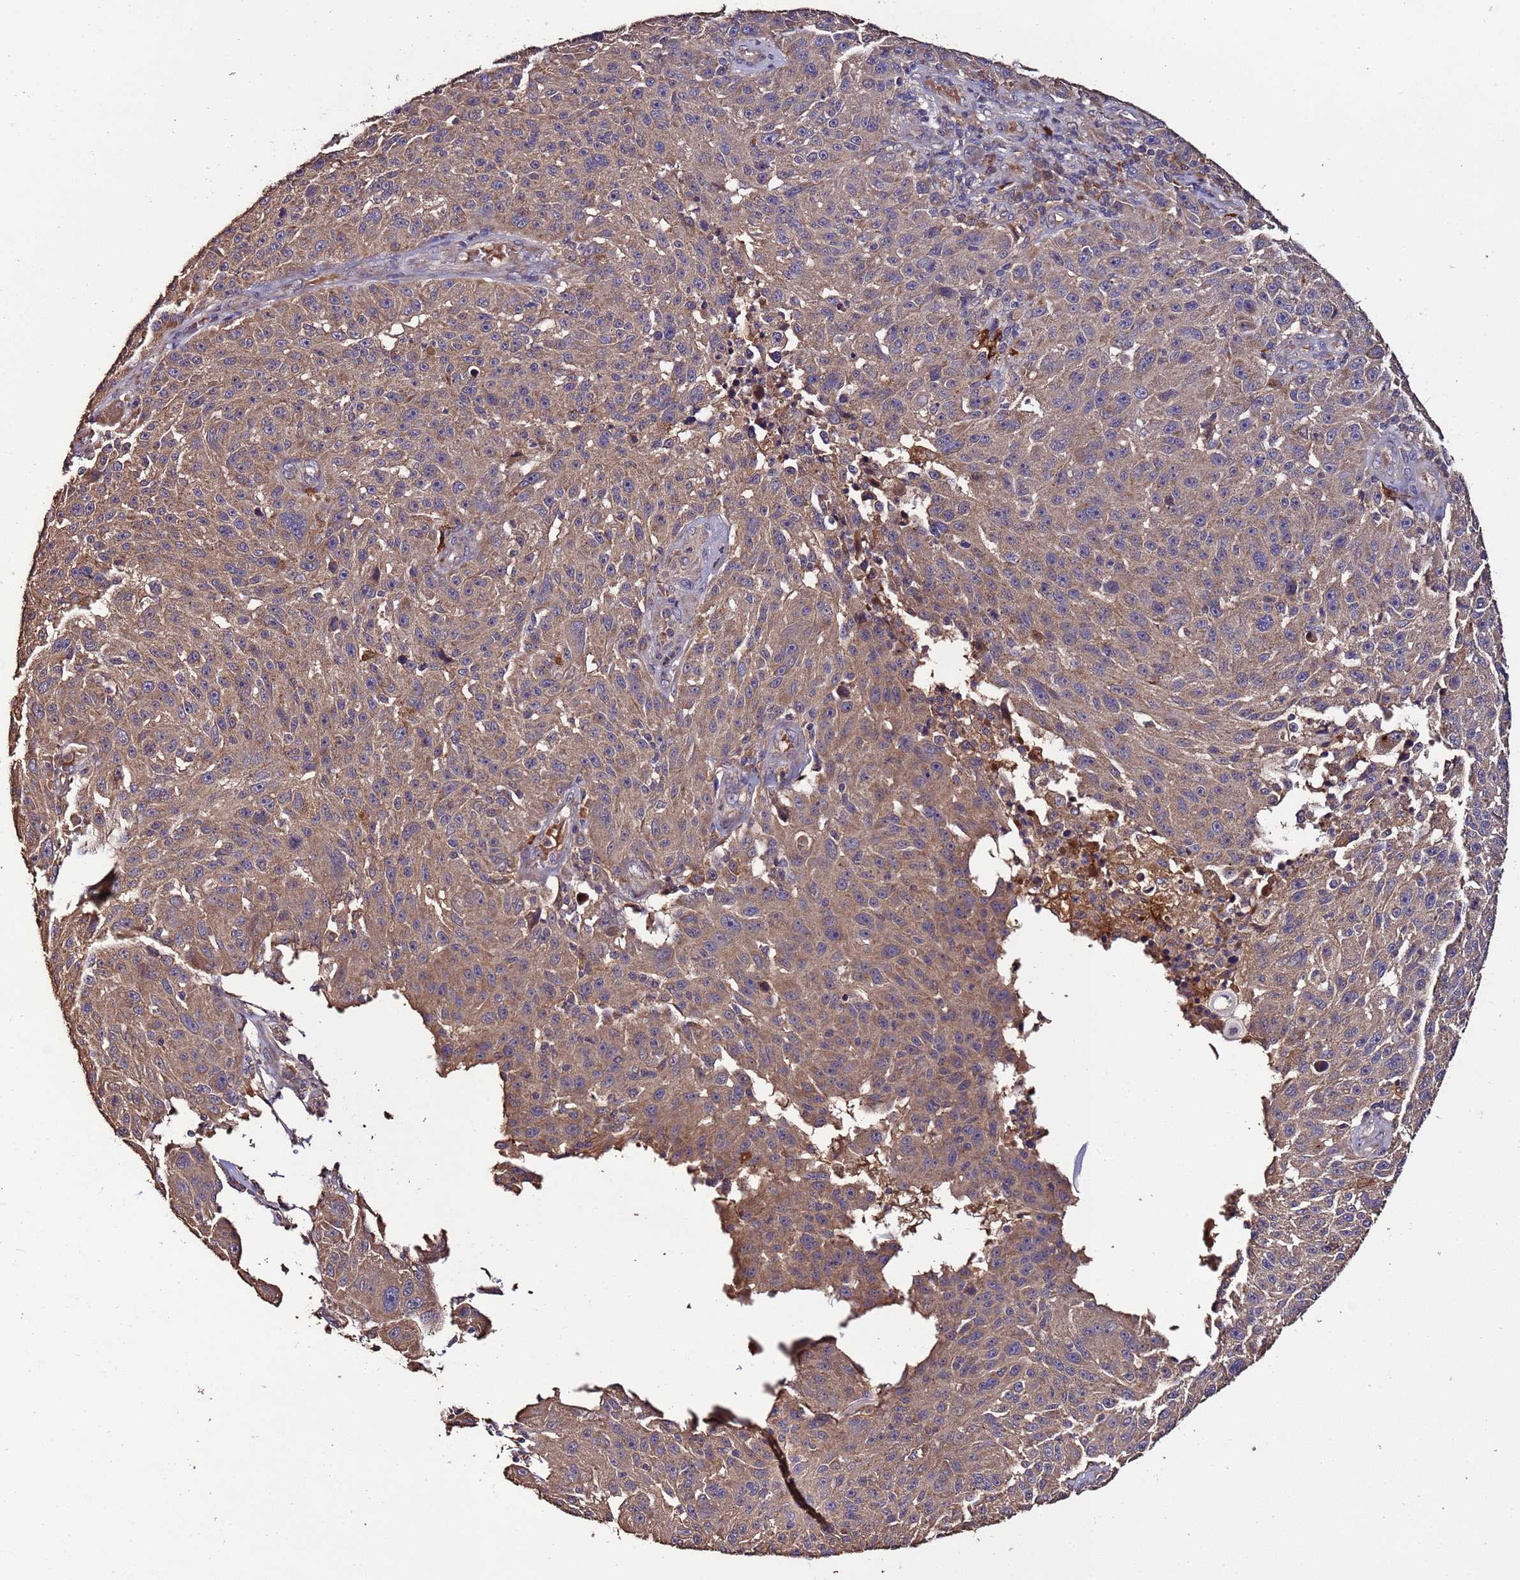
{"staining": {"intensity": "moderate", "quantity": ">75%", "location": "cytoplasmic/membranous"}, "tissue": "melanoma", "cell_type": "Tumor cells", "image_type": "cancer", "snomed": [{"axis": "morphology", "description": "Malignant melanoma, NOS"}, {"axis": "topography", "description": "Skin"}], "caption": "IHC of malignant melanoma reveals medium levels of moderate cytoplasmic/membranous expression in about >75% of tumor cells.", "gene": "RPS15A", "patient": {"sex": "male", "age": 53}}